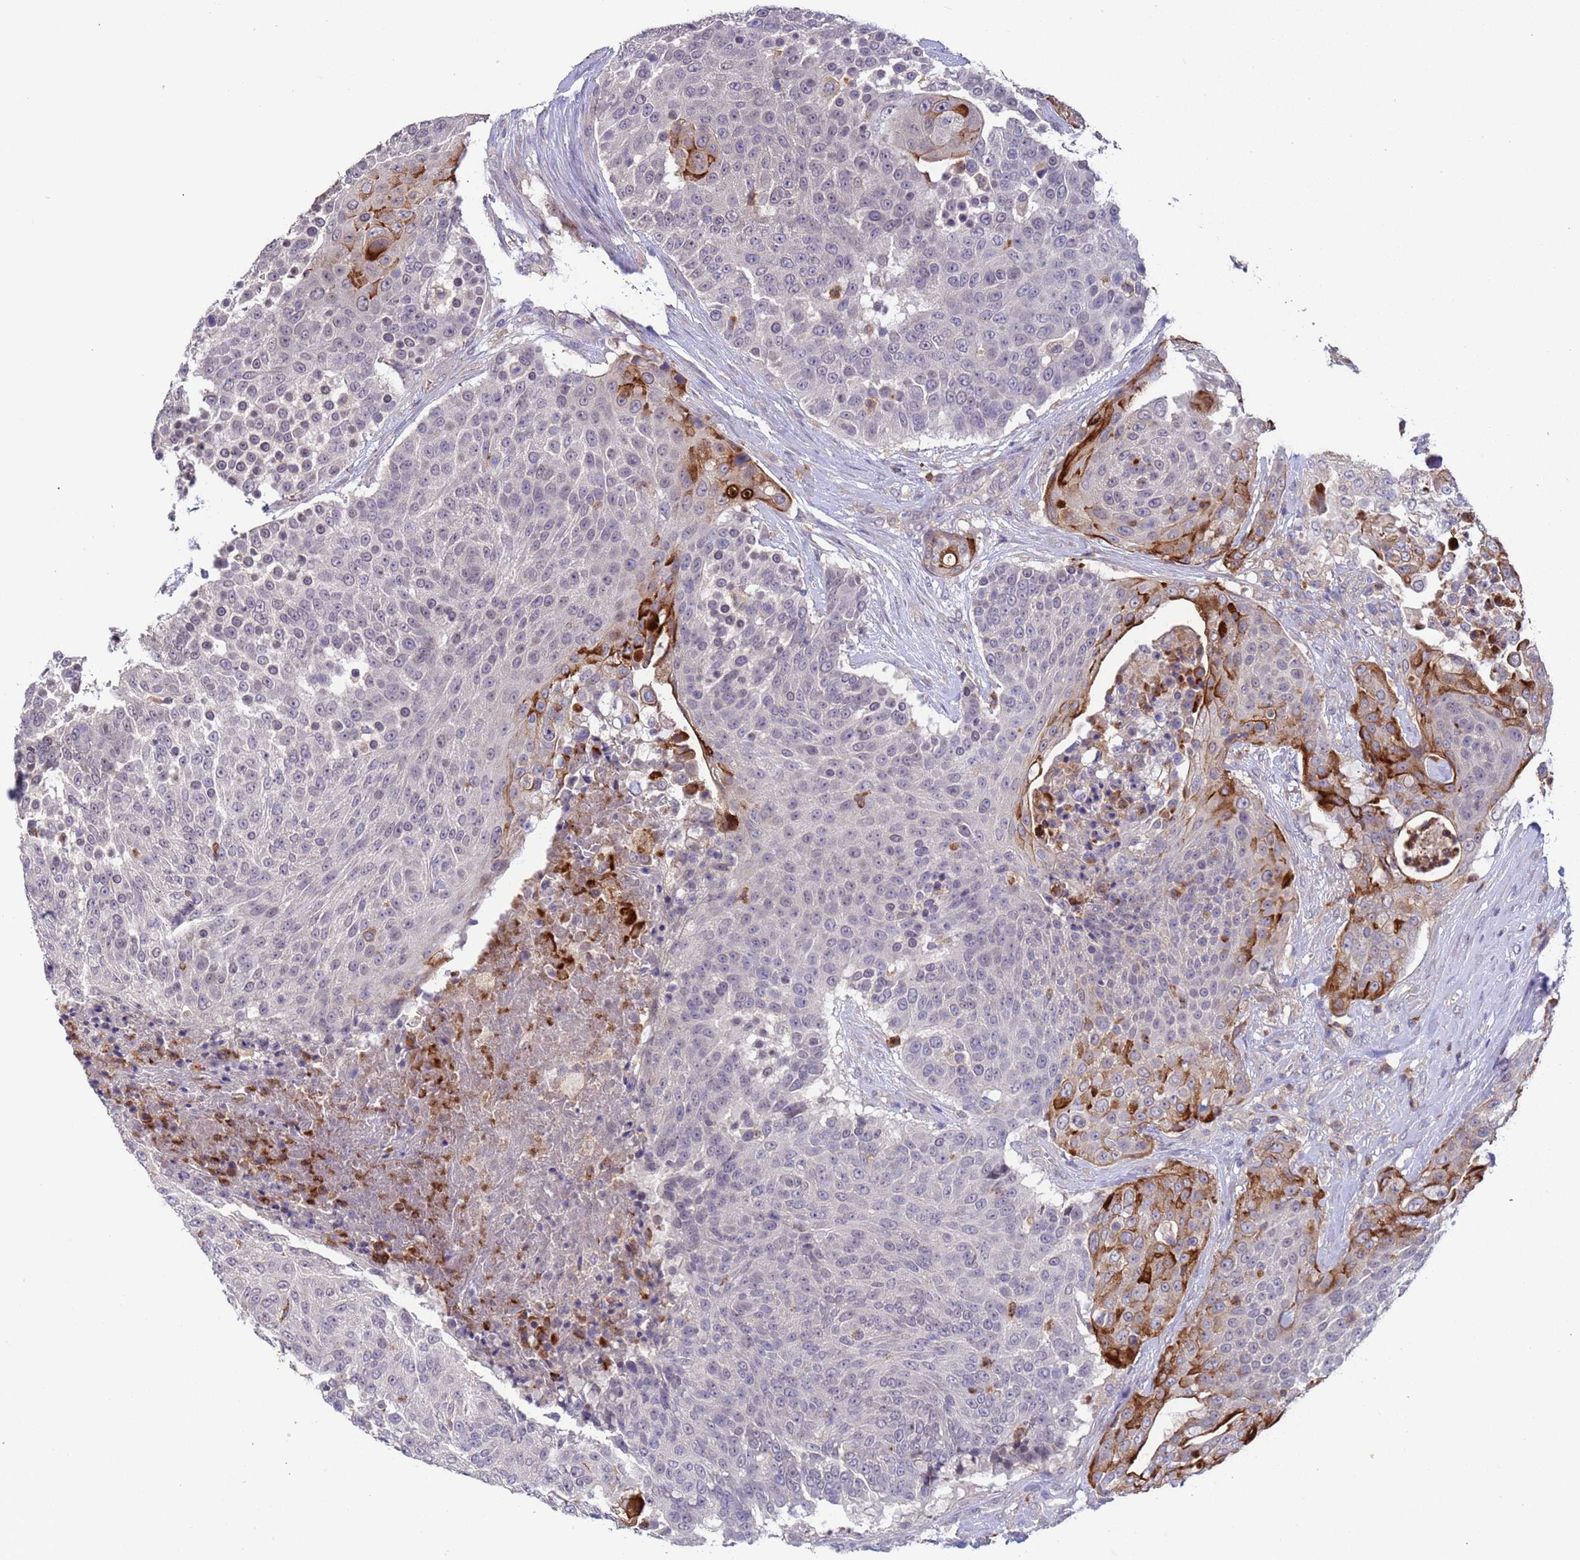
{"staining": {"intensity": "strong", "quantity": "<25%", "location": "cytoplasmic/membranous"}, "tissue": "urothelial cancer", "cell_type": "Tumor cells", "image_type": "cancer", "snomed": [{"axis": "morphology", "description": "Urothelial carcinoma, High grade"}, {"axis": "topography", "description": "Urinary bladder"}], "caption": "Human urothelial carcinoma (high-grade) stained for a protein (brown) demonstrates strong cytoplasmic/membranous positive positivity in about <25% of tumor cells.", "gene": "AMPD3", "patient": {"sex": "female", "age": 63}}